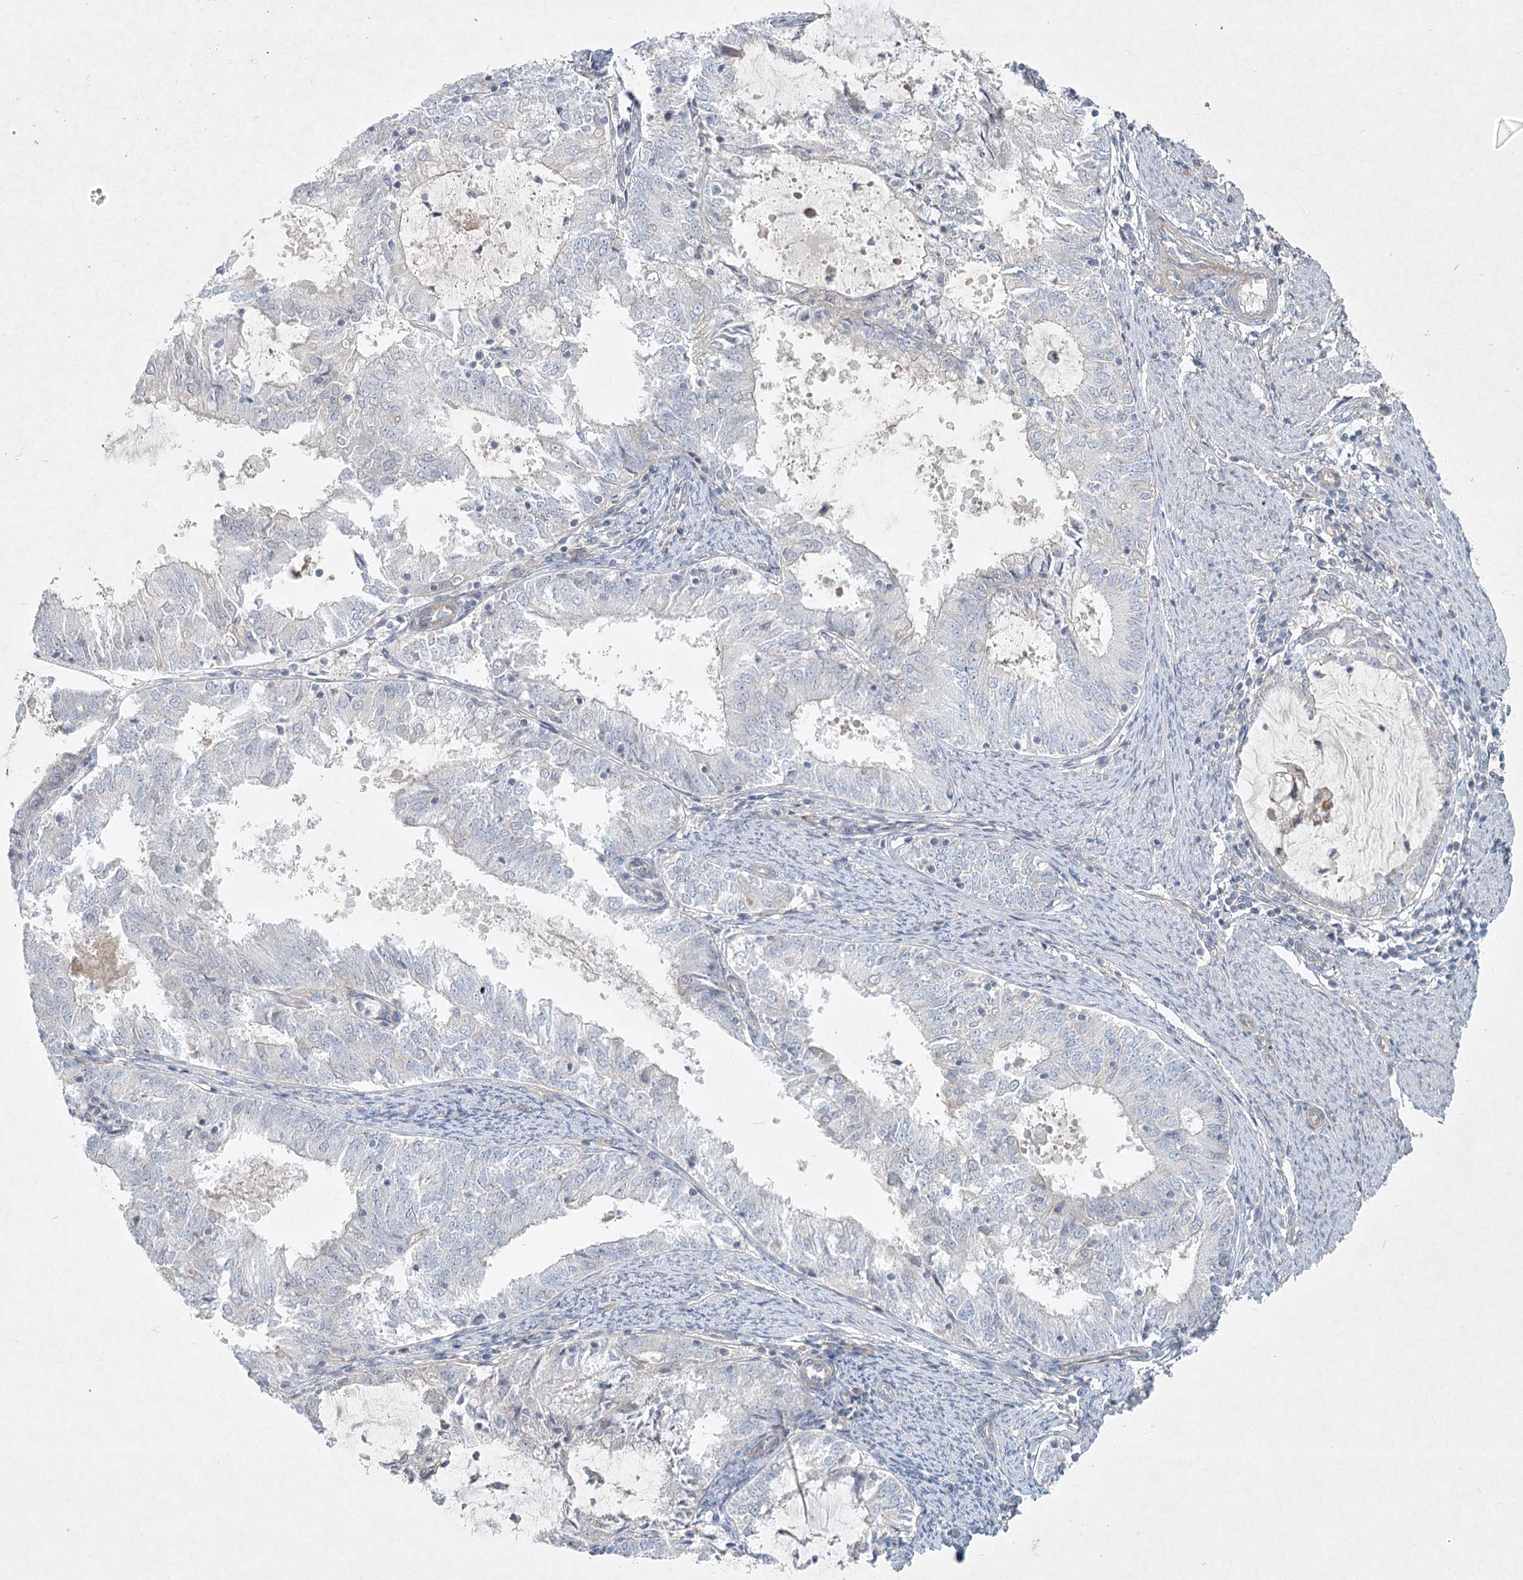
{"staining": {"intensity": "negative", "quantity": "none", "location": "none"}, "tissue": "endometrial cancer", "cell_type": "Tumor cells", "image_type": "cancer", "snomed": [{"axis": "morphology", "description": "Adenocarcinoma, NOS"}, {"axis": "topography", "description": "Endometrium"}], "caption": "An image of human adenocarcinoma (endometrial) is negative for staining in tumor cells.", "gene": "DNMBP", "patient": {"sex": "female", "age": 57}}